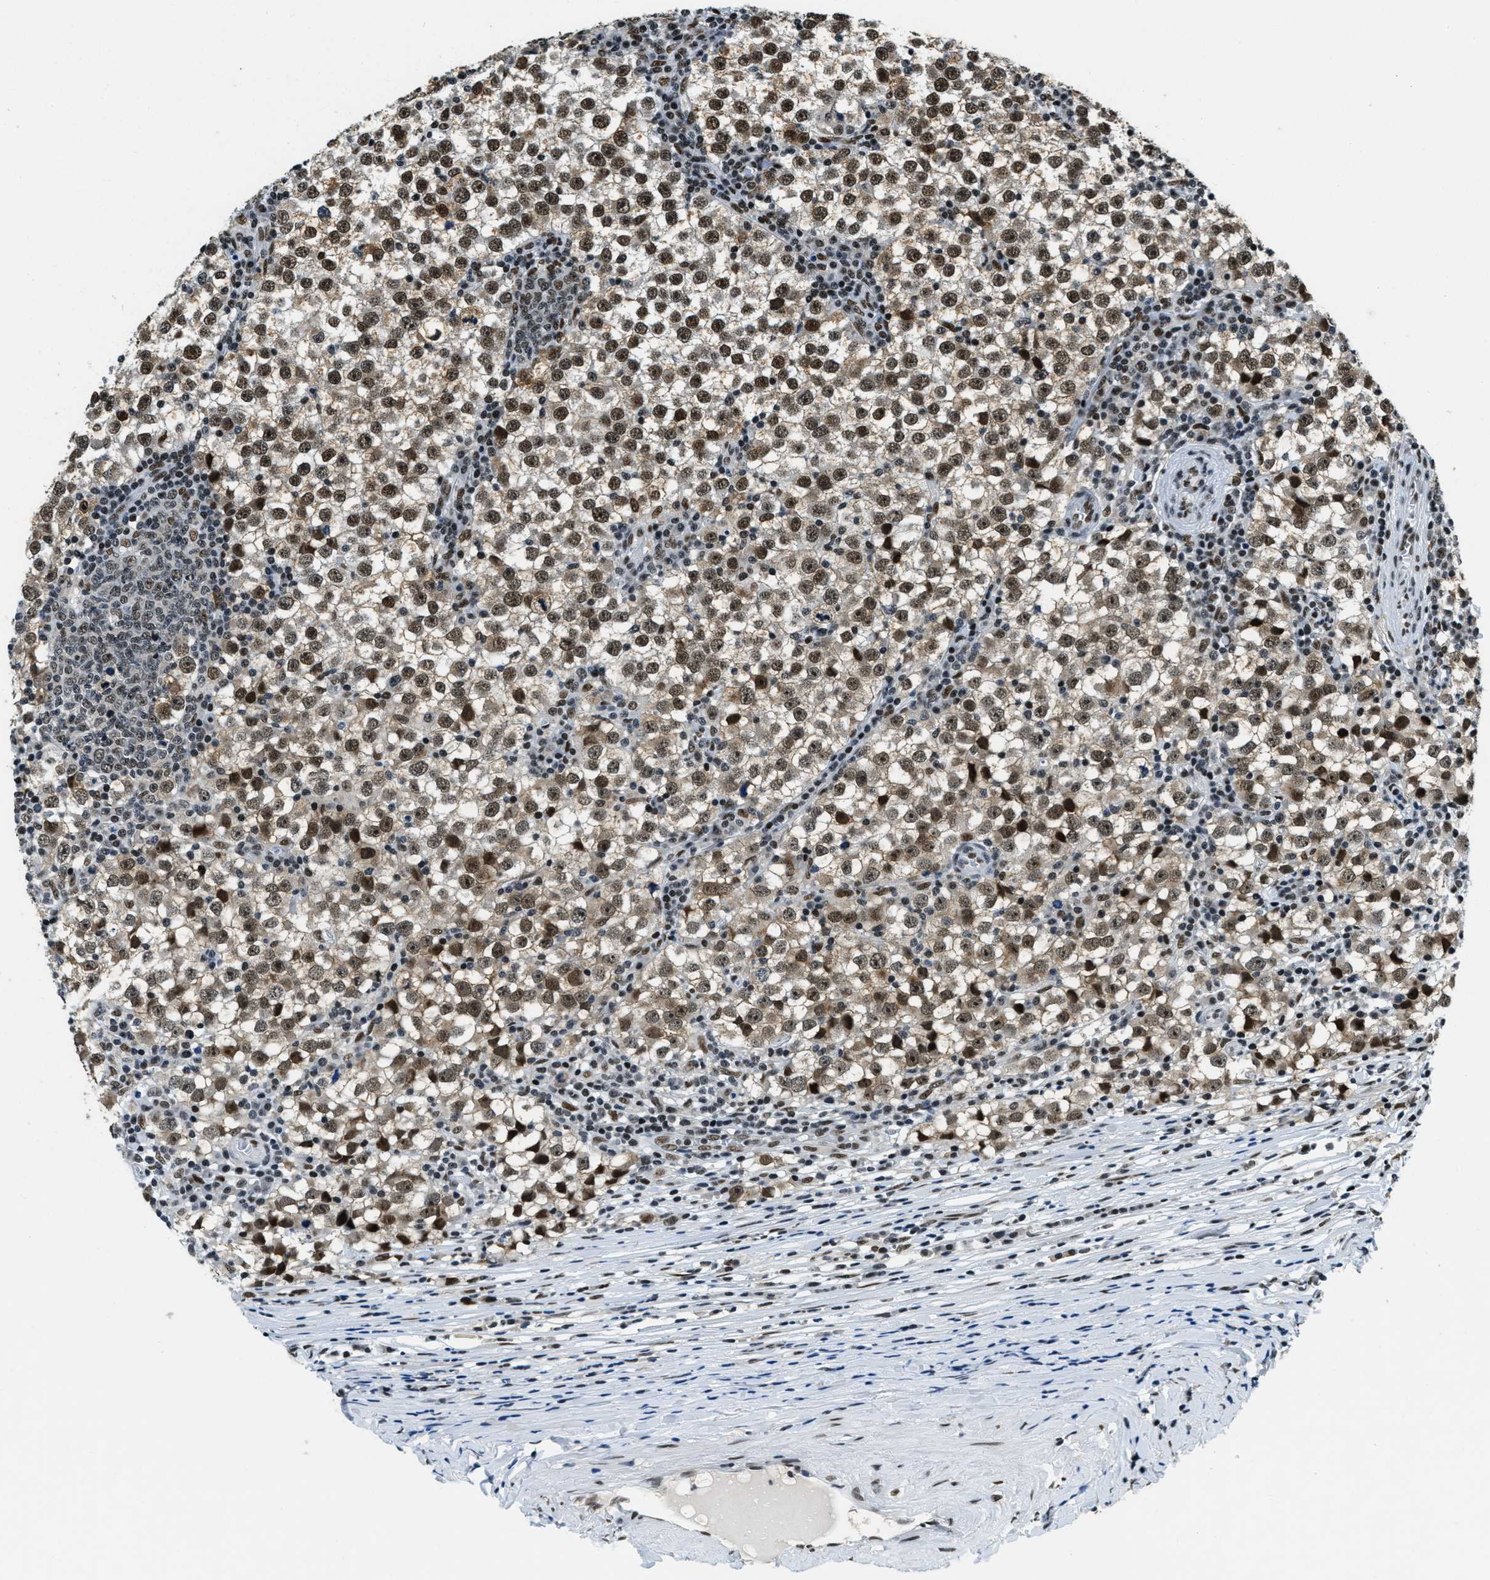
{"staining": {"intensity": "strong", "quantity": ">75%", "location": "nuclear"}, "tissue": "testis cancer", "cell_type": "Tumor cells", "image_type": "cancer", "snomed": [{"axis": "morphology", "description": "Seminoma, NOS"}, {"axis": "topography", "description": "Testis"}], "caption": "The photomicrograph demonstrates immunohistochemical staining of seminoma (testis). There is strong nuclear positivity is present in approximately >75% of tumor cells.", "gene": "SSB", "patient": {"sex": "male", "age": 65}}